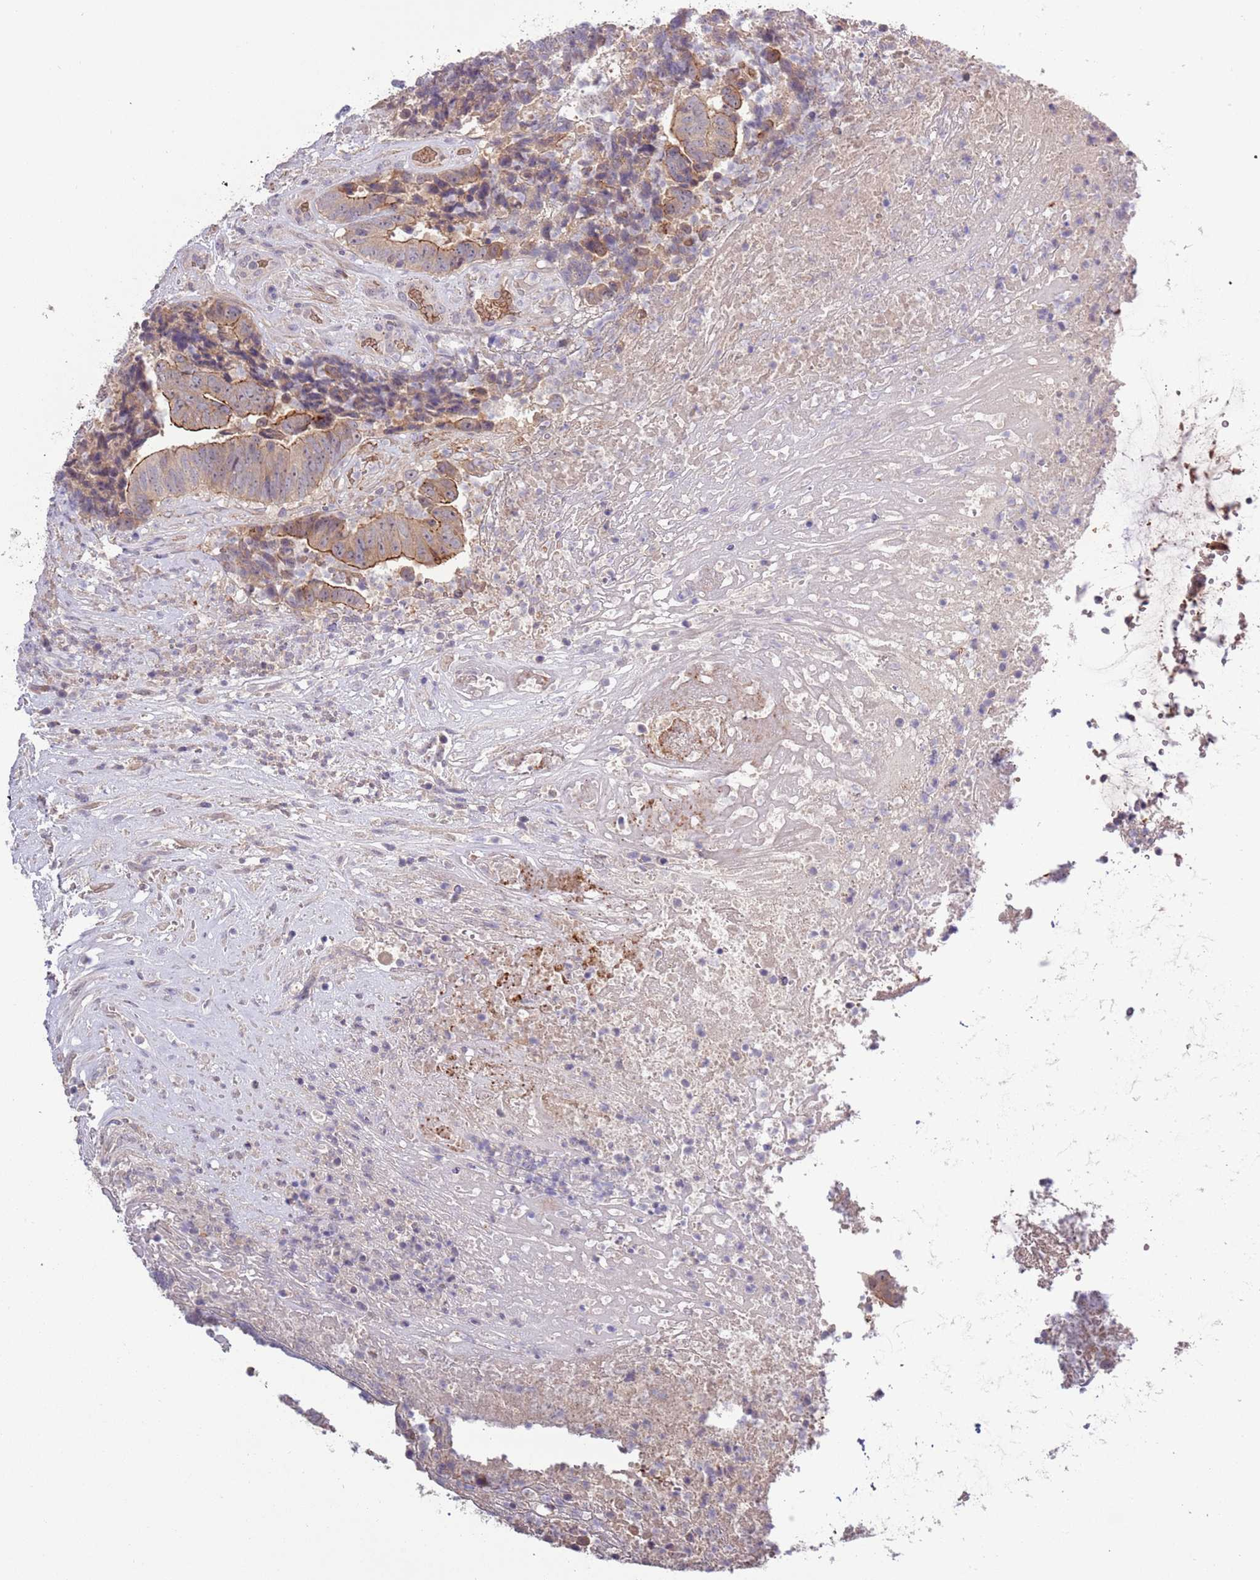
{"staining": {"intensity": "moderate", "quantity": "25%-75%", "location": "cytoplasmic/membranous"}, "tissue": "colorectal cancer", "cell_type": "Tumor cells", "image_type": "cancer", "snomed": [{"axis": "morphology", "description": "Adenocarcinoma, NOS"}, {"axis": "topography", "description": "Rectum"}], "caption": "The immunohistochemical stain labels moderate cytoplasmic/membranous positivity in tumor cells of colorectal adenocarcinoma tissue.", "gene": "SHROOM3", "patient": {"sex": "male", "age": 72}}